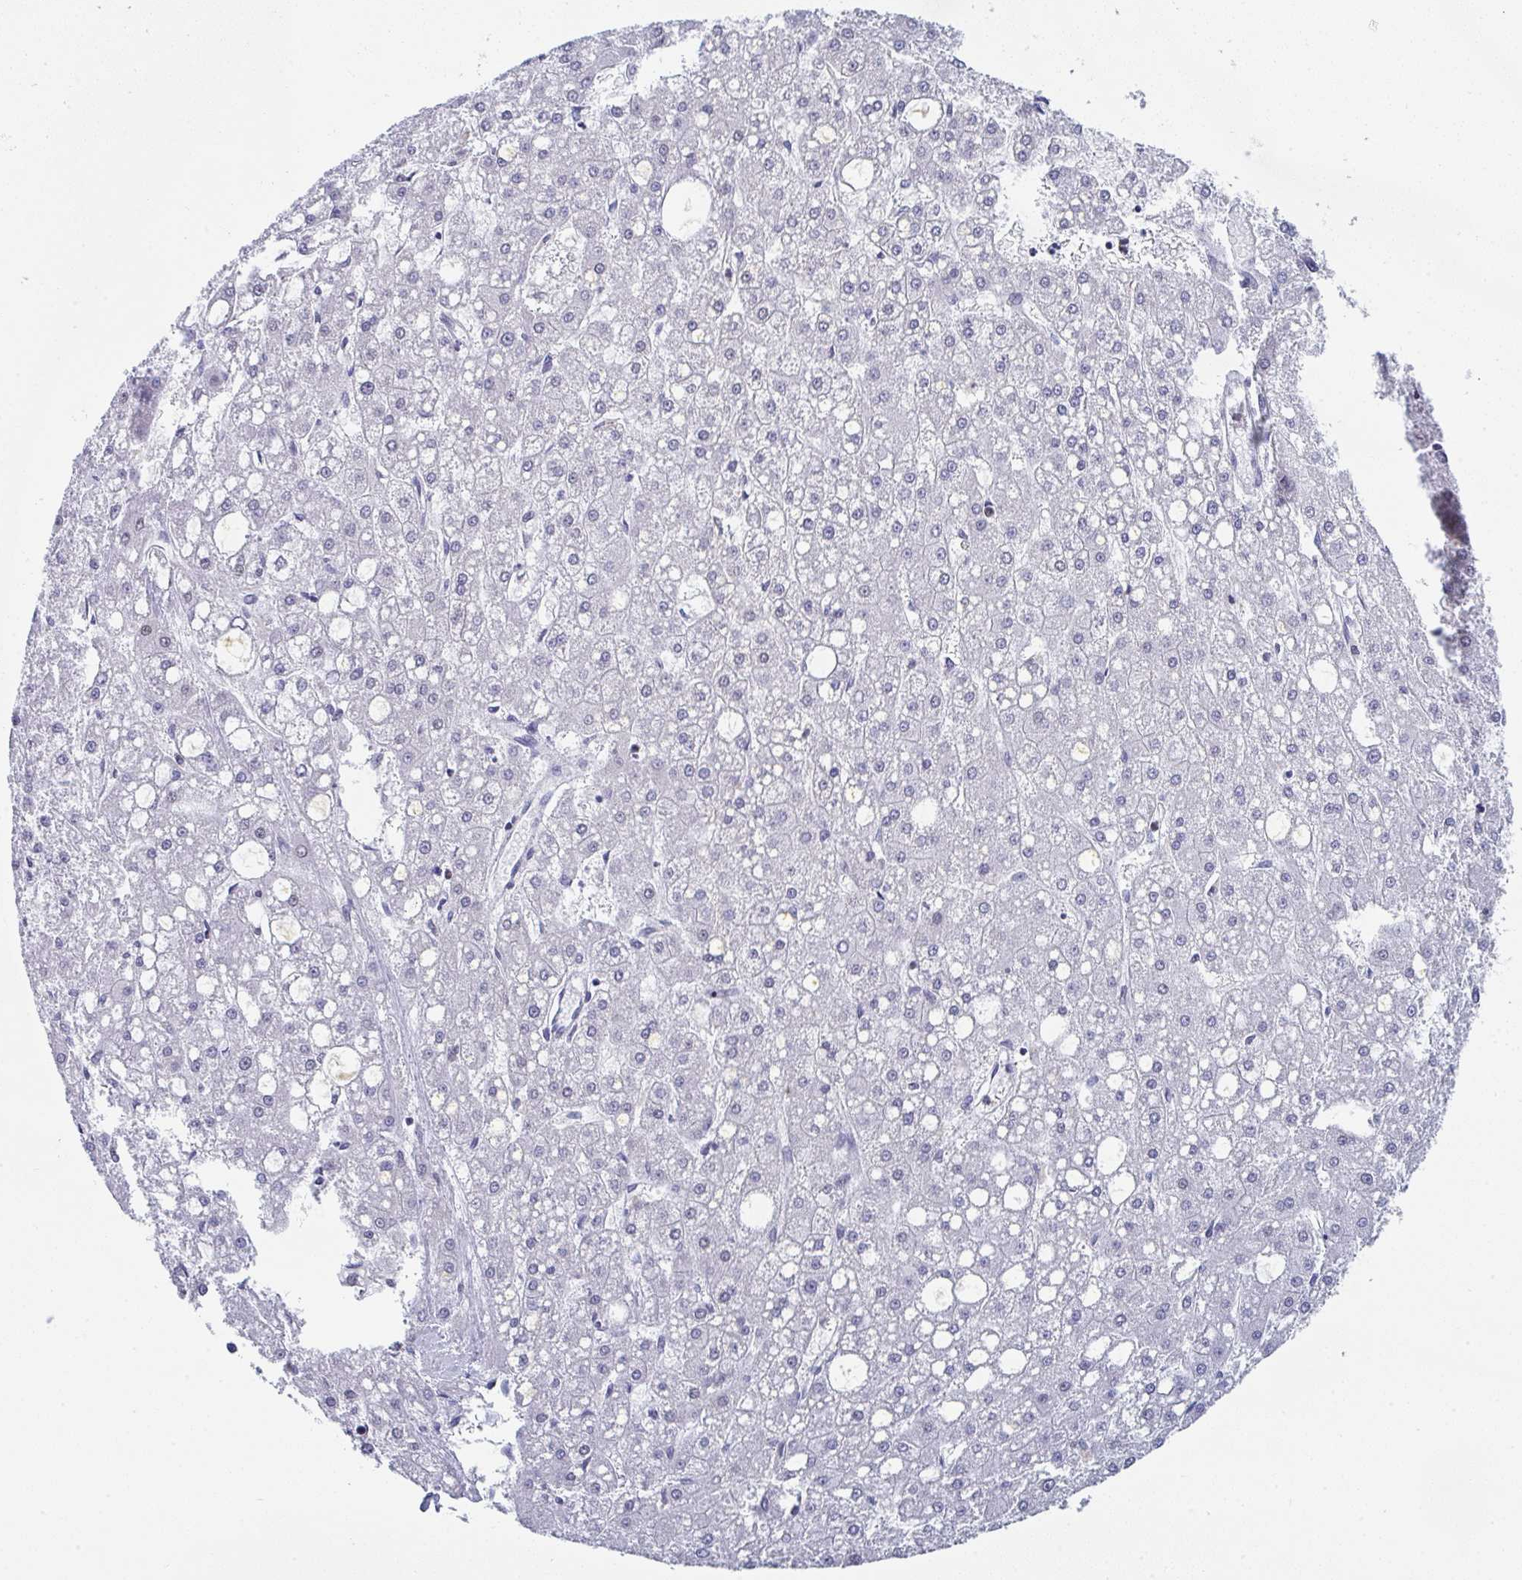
{"staining": {"intensity": "negative", "quantity": "none", "location": "none"}, "tissue": "liver cancer", "cell_type": "Tumor cells", "image_type": "cancer", "snomed": [{"axis": "morphology", "description": "Carcinoma, Hepatocellular, NOS"}, {"axis": "topography", "description": "Liver"}], "caption": "Tumor cells are negative for brown protein staining in liver cancer (hepatocellular carcinoma).", "gene": "JDP2", "patient": {"sex": "male", "age": 67}}